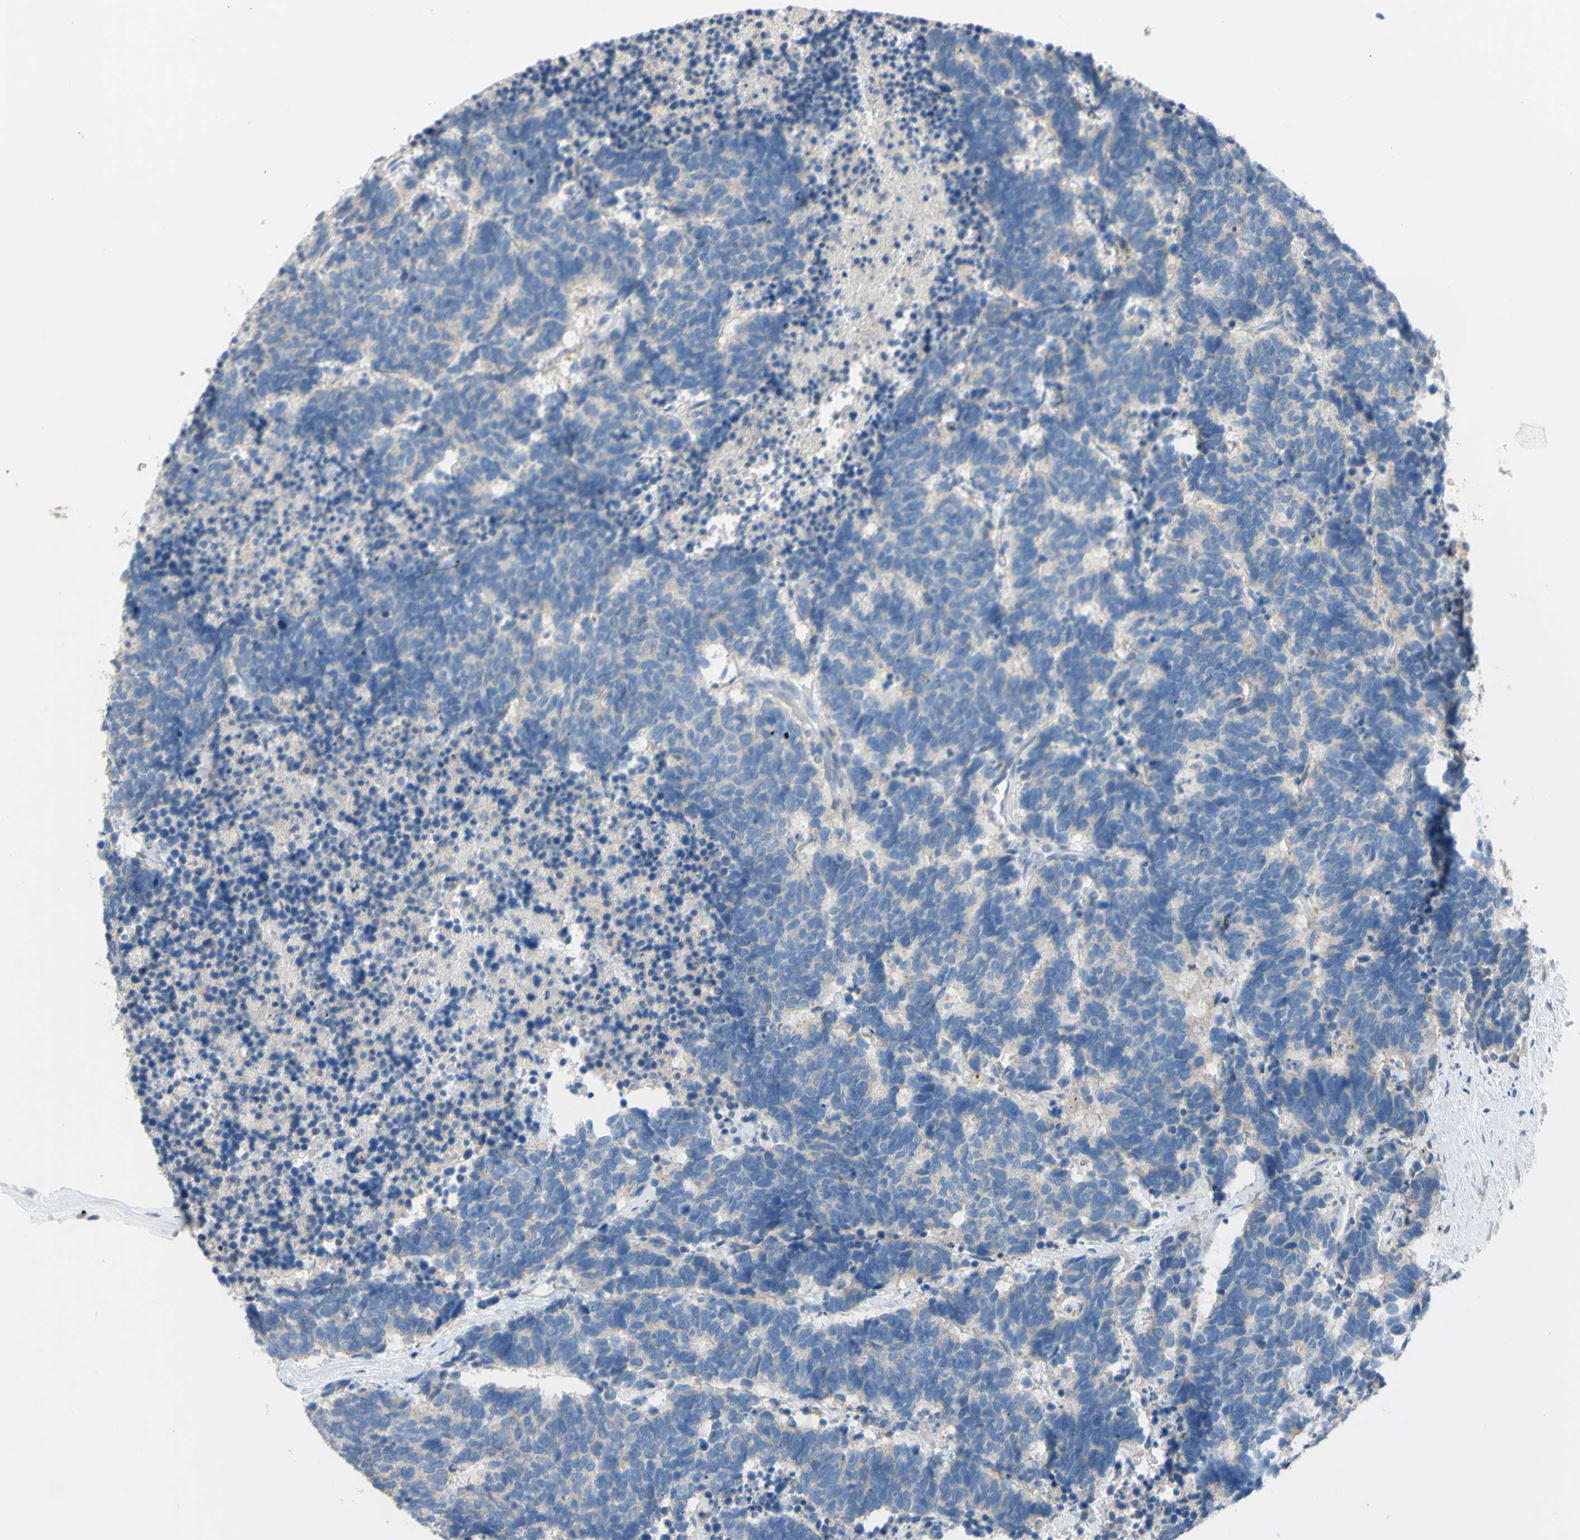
{"staining": {"intensity": "negative", "quantity": "none", "location": "none"}, "tissue": "carcinoid", "cell_type": "Tumor cells", "image_type": "cancer", "snomed": [{"axis": "morphology", "description": "Carcinoma, NOS"}, {"axis": "morphology", "description": "Carcinoid, malignant, NOS"}, {"axis": "topography", "description": "Urinary bladder"}], "caption": "Tumor cells are negative for brown protein staining in carcinoid.", "gene": "CDCP1", "patient": {"sex": "male", "age": 57}}